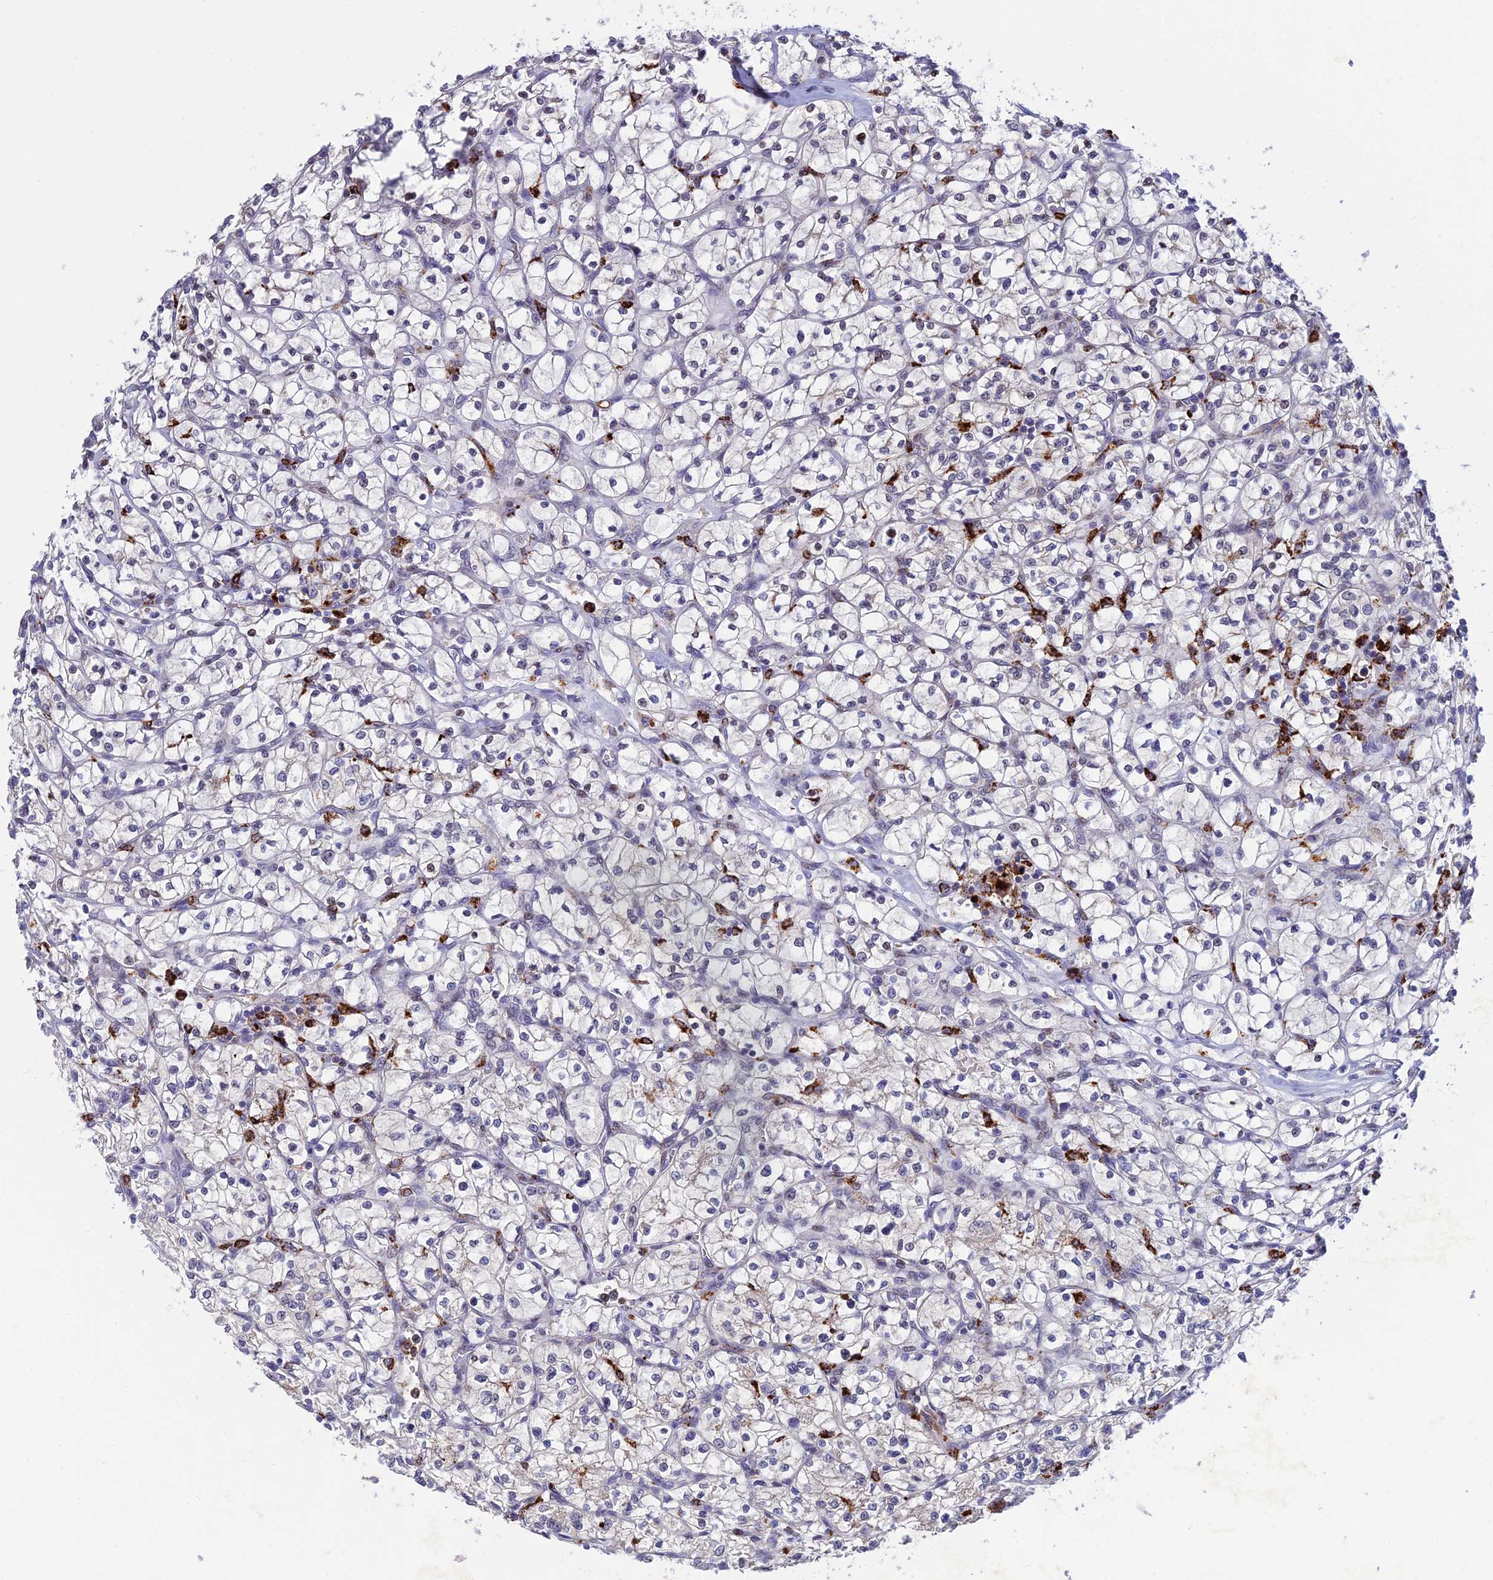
{"staining": {"intensity": "negative", "quantity": "none", "location": "none"}, "tissue": "renal cancer", "cell_type": "Tumor cells", "image_type": "cancer", "snomed": [{"axis": "morphology", "description": "Adenocarcinoma, NOS"}, {"axis": "topography", "description": "Kidney"}], "caption": "A photomicrograph of renal adenocarcinoma stained for a protein reveals no brown staining in tumor cells. (Immunohistochemistry, brightfield microscopy, high magnification).", "gene": "HIC1", "patient": {"sex": "female", "age": 64}}